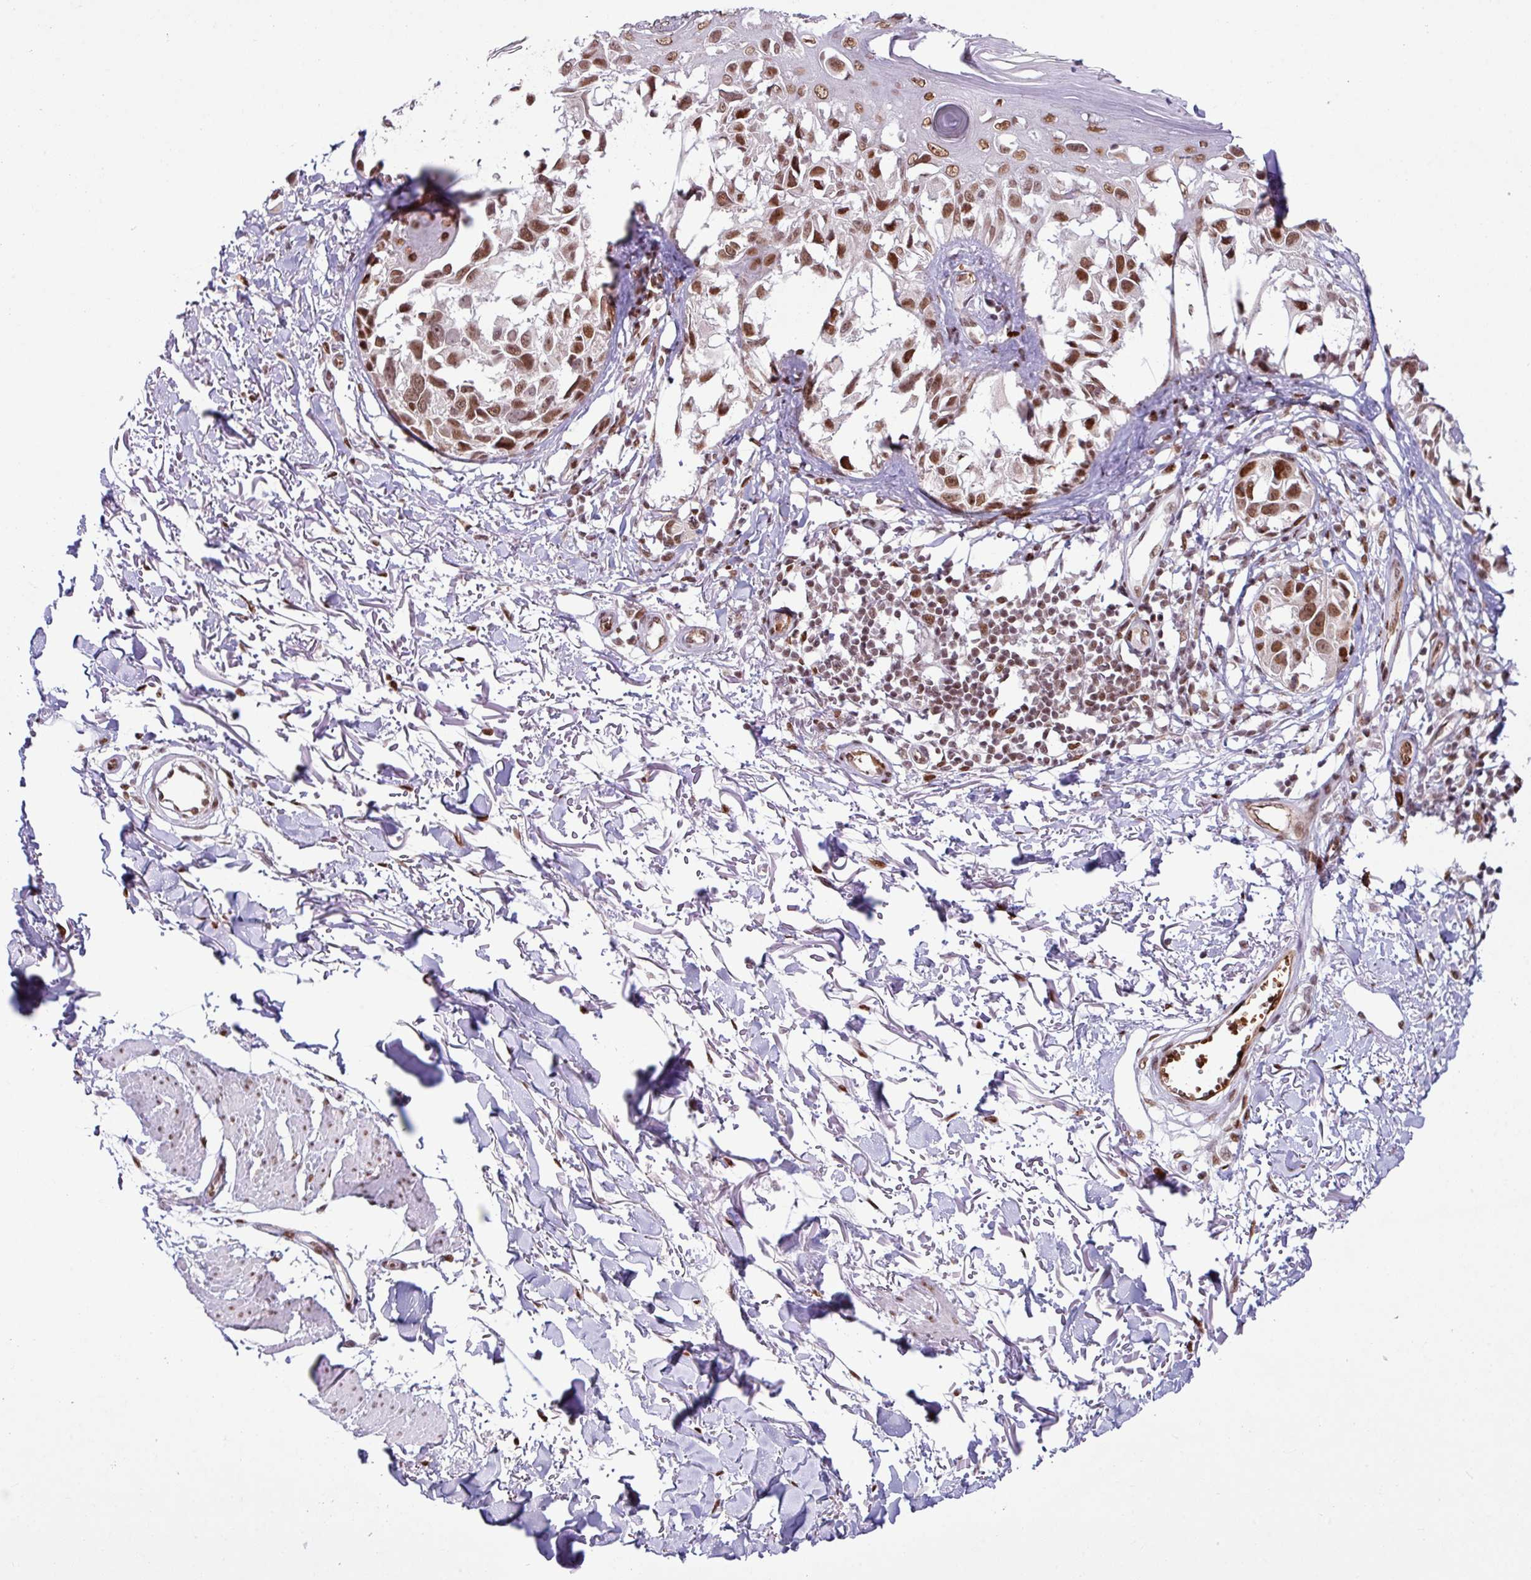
{"staining": {"intensity": "moderate", "quantity": ">75%", "location": "nuclear"}, "tissue": "melanoma", "cell_type": "Tumor cells", "image_type": "cancer", "snomed": [{"axis": "morphology", "description": "Malignant melanoma, NOS"}, {"axis": "topography", "description": "Skin"}], "caption": "The immunohistochemical stain highlights moderate nuclear expression in tumor cells of melanoma tissue. (DAB IHC with brightfield microscopy, high magnification).", "gene": "PRDM5", "patient": {"sex": "male", "age": 73}}